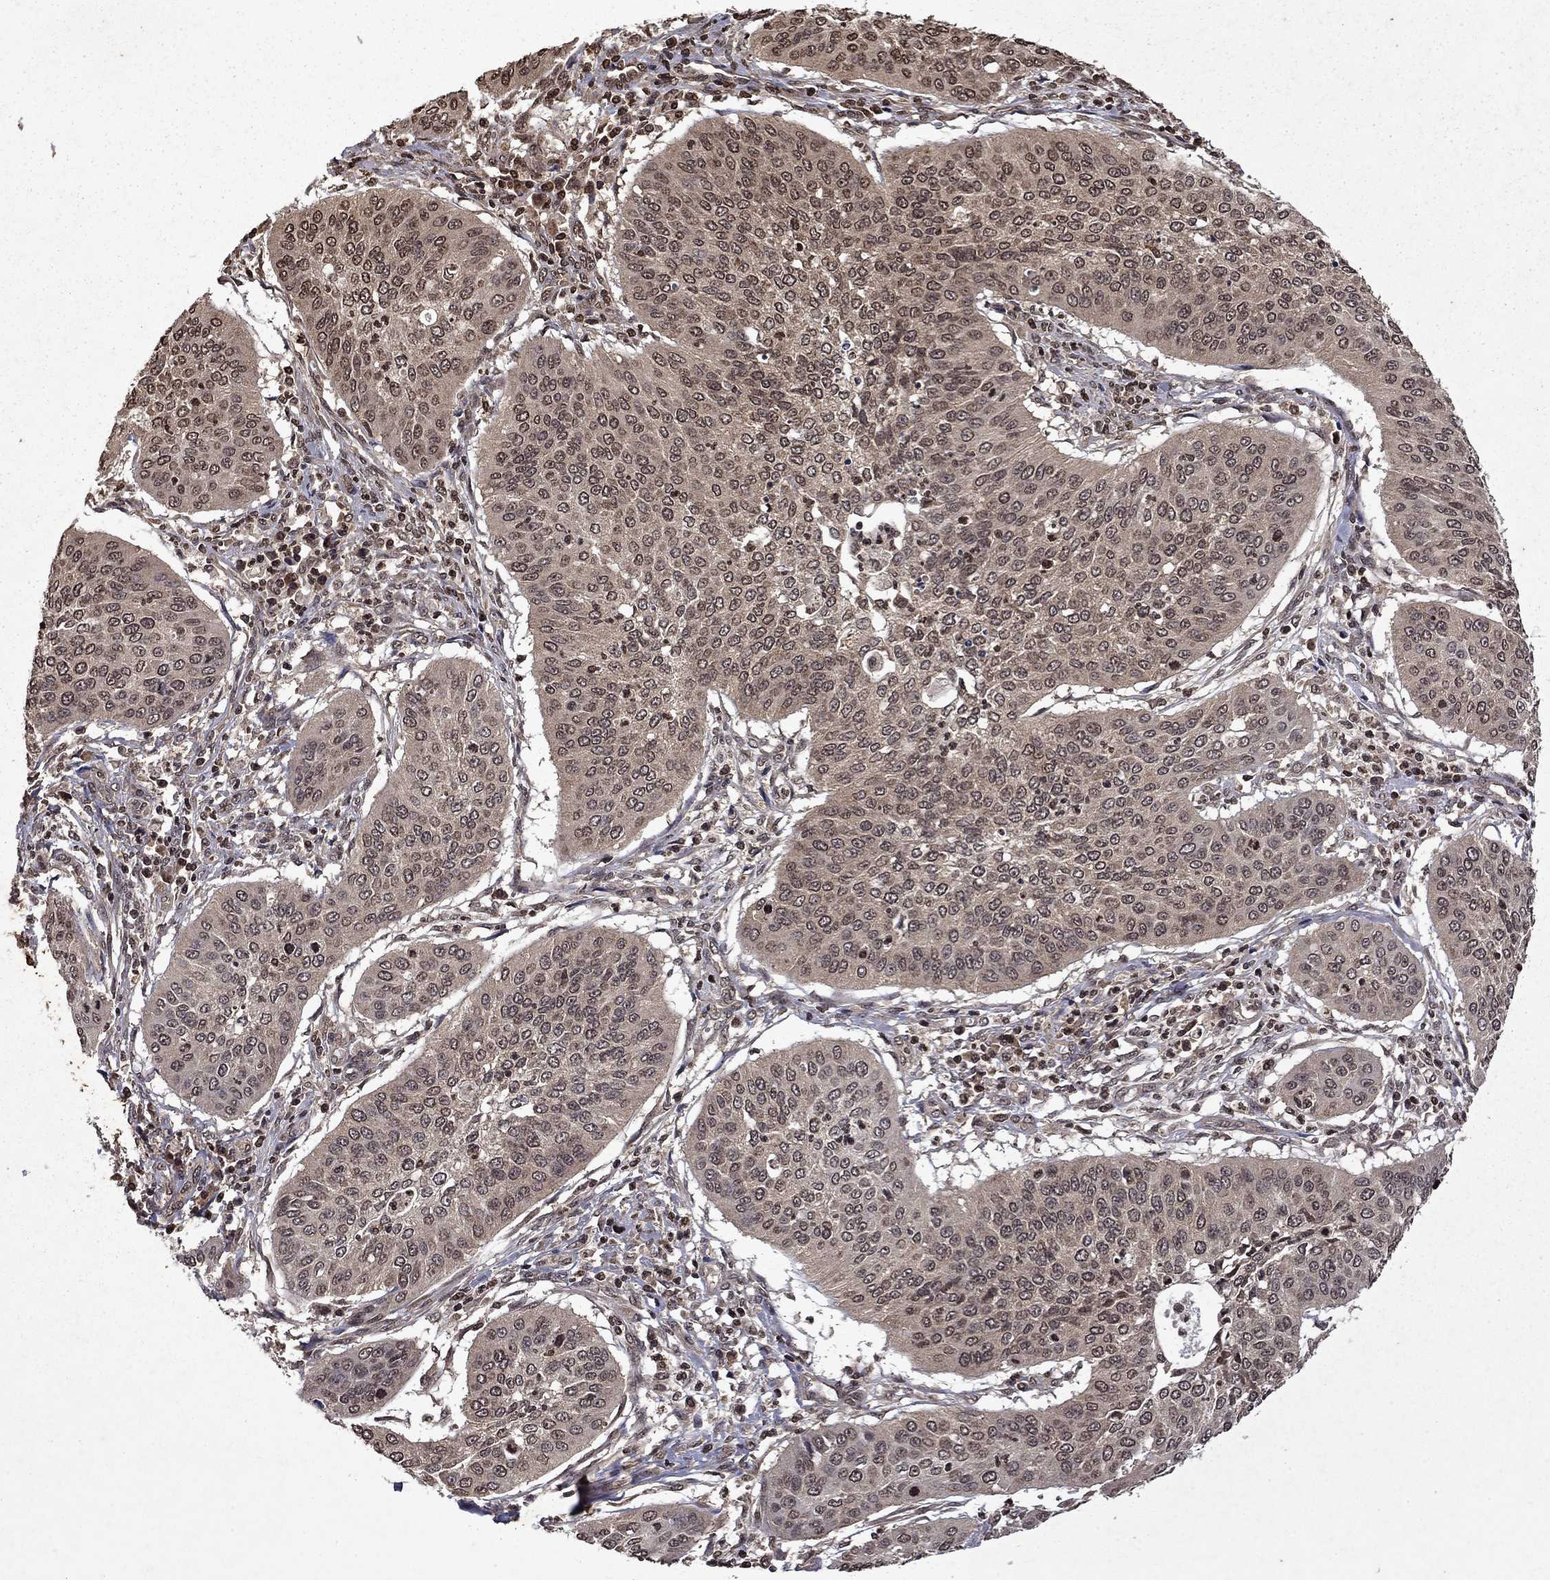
{"staining": {"intensity": "weak", "quantity": "25%-75%", "location": "nuclear"}, "tissue": "cervical cancer", "cell_type": "Tumor cells", "image_type": "cancer", "snomed": [{"axis": "morphology", "description": "Normal tissue, NOS"}, {"axis": "morphology", "description": "Squamous cell carcinoma, NOS"}, {"axis": "topography", "description": "Cervix"}], "caption": "IHC of human cervical cancer (squamous cell carcinoma) shows low levels of weak nuclear staining in approximately 25%-75% of tumor cells. Nuclei are stained in blue.", "gene": "PIN4", "patient": {"sex": "female", "age": 39}}